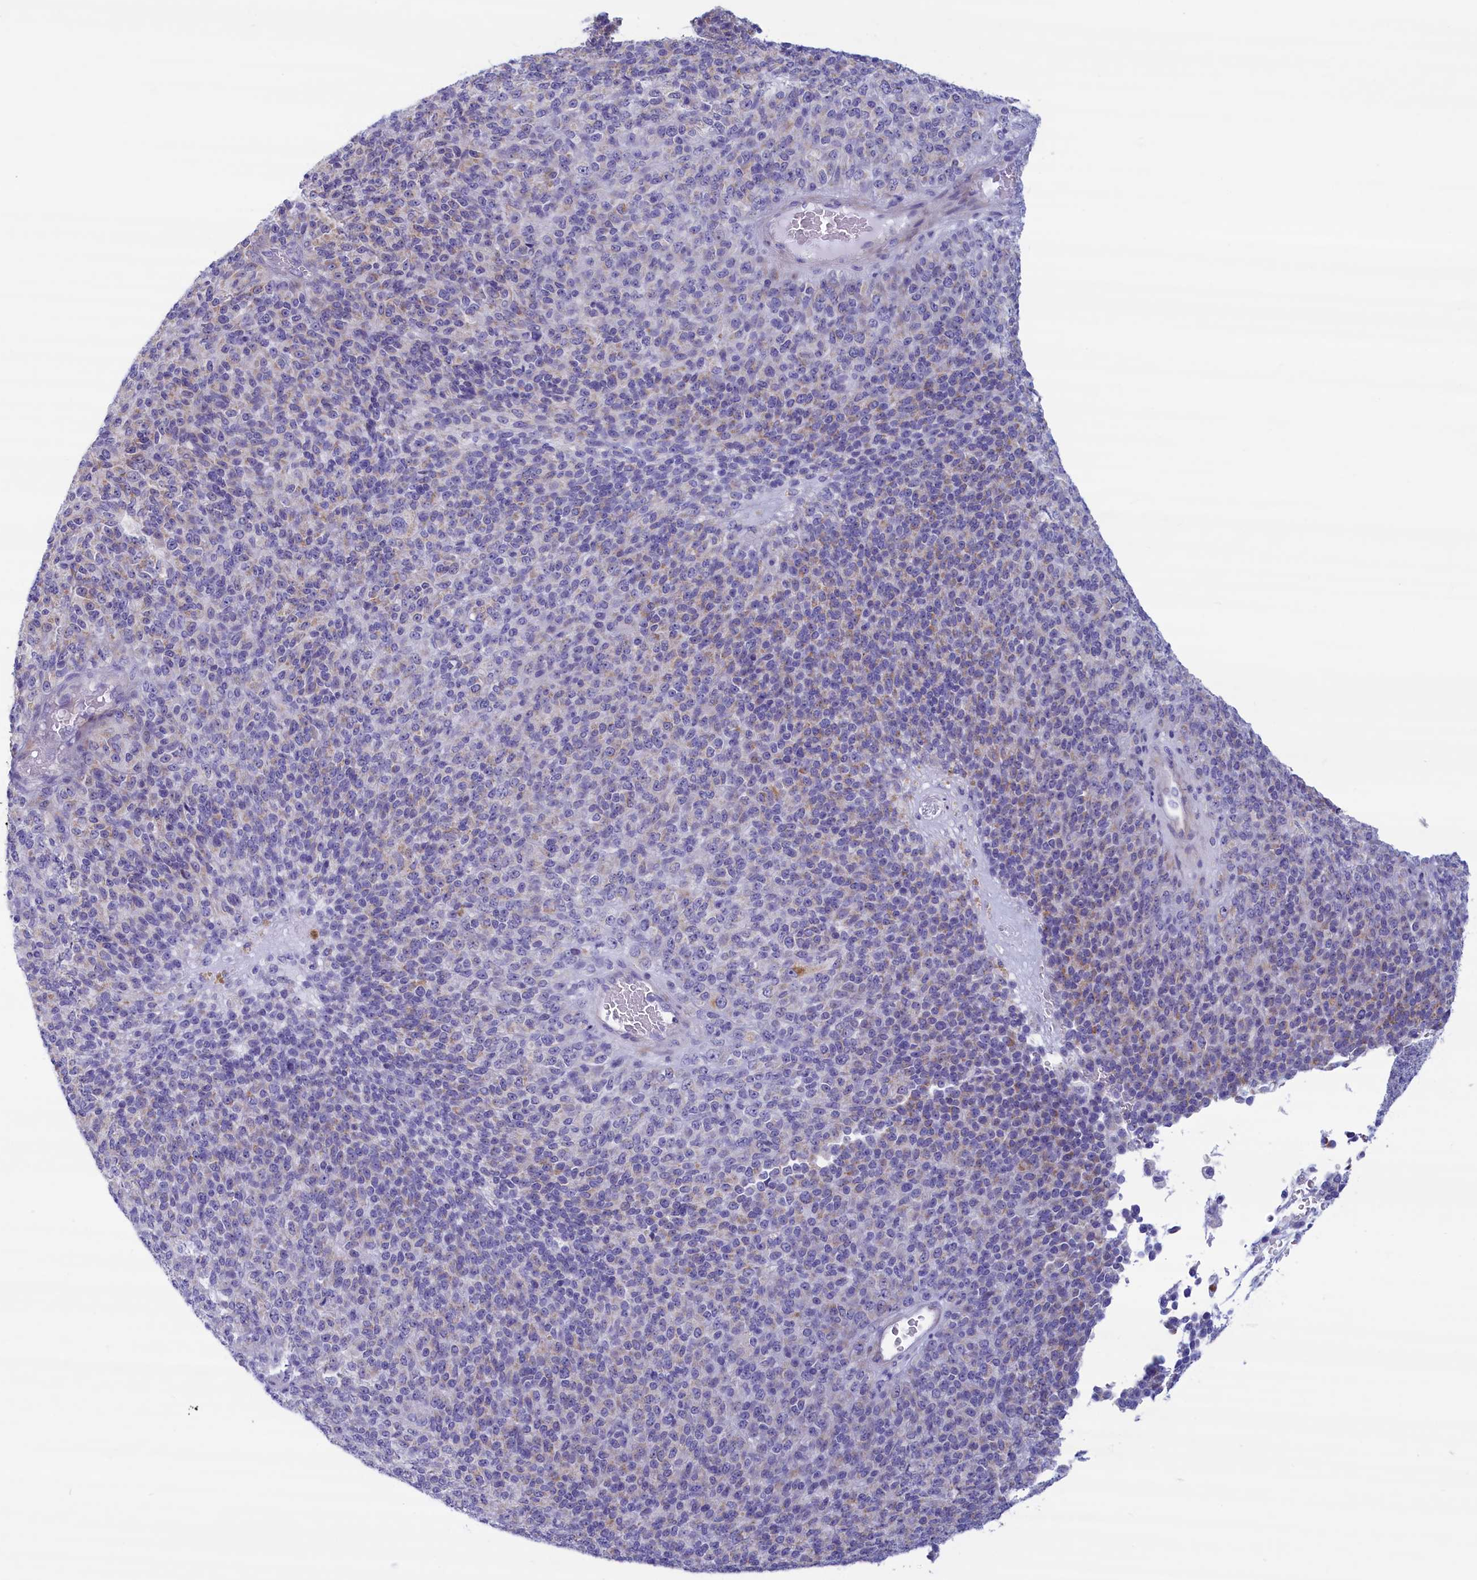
{"staining": {"intensity": "negative", "quantity": "none", "location": "none"}, "tissue": "melanoma", "cell_type": "Tumor cells", "image_type": "cancer", "snomed": [{"axis": "morphology", "description": "Malignant melanoma, Metastatic site"}, {"axis": "topography", "description": "Brain"}], "caption": "DAB (3,3'-diaminobenzidine) immunohistochemical staining of human malignant melanoma (metastatic site) exhibits no significant staining in tumor cells.", "gene": "MPV17L2", "patient": {"sex": "female", "age": 56}}